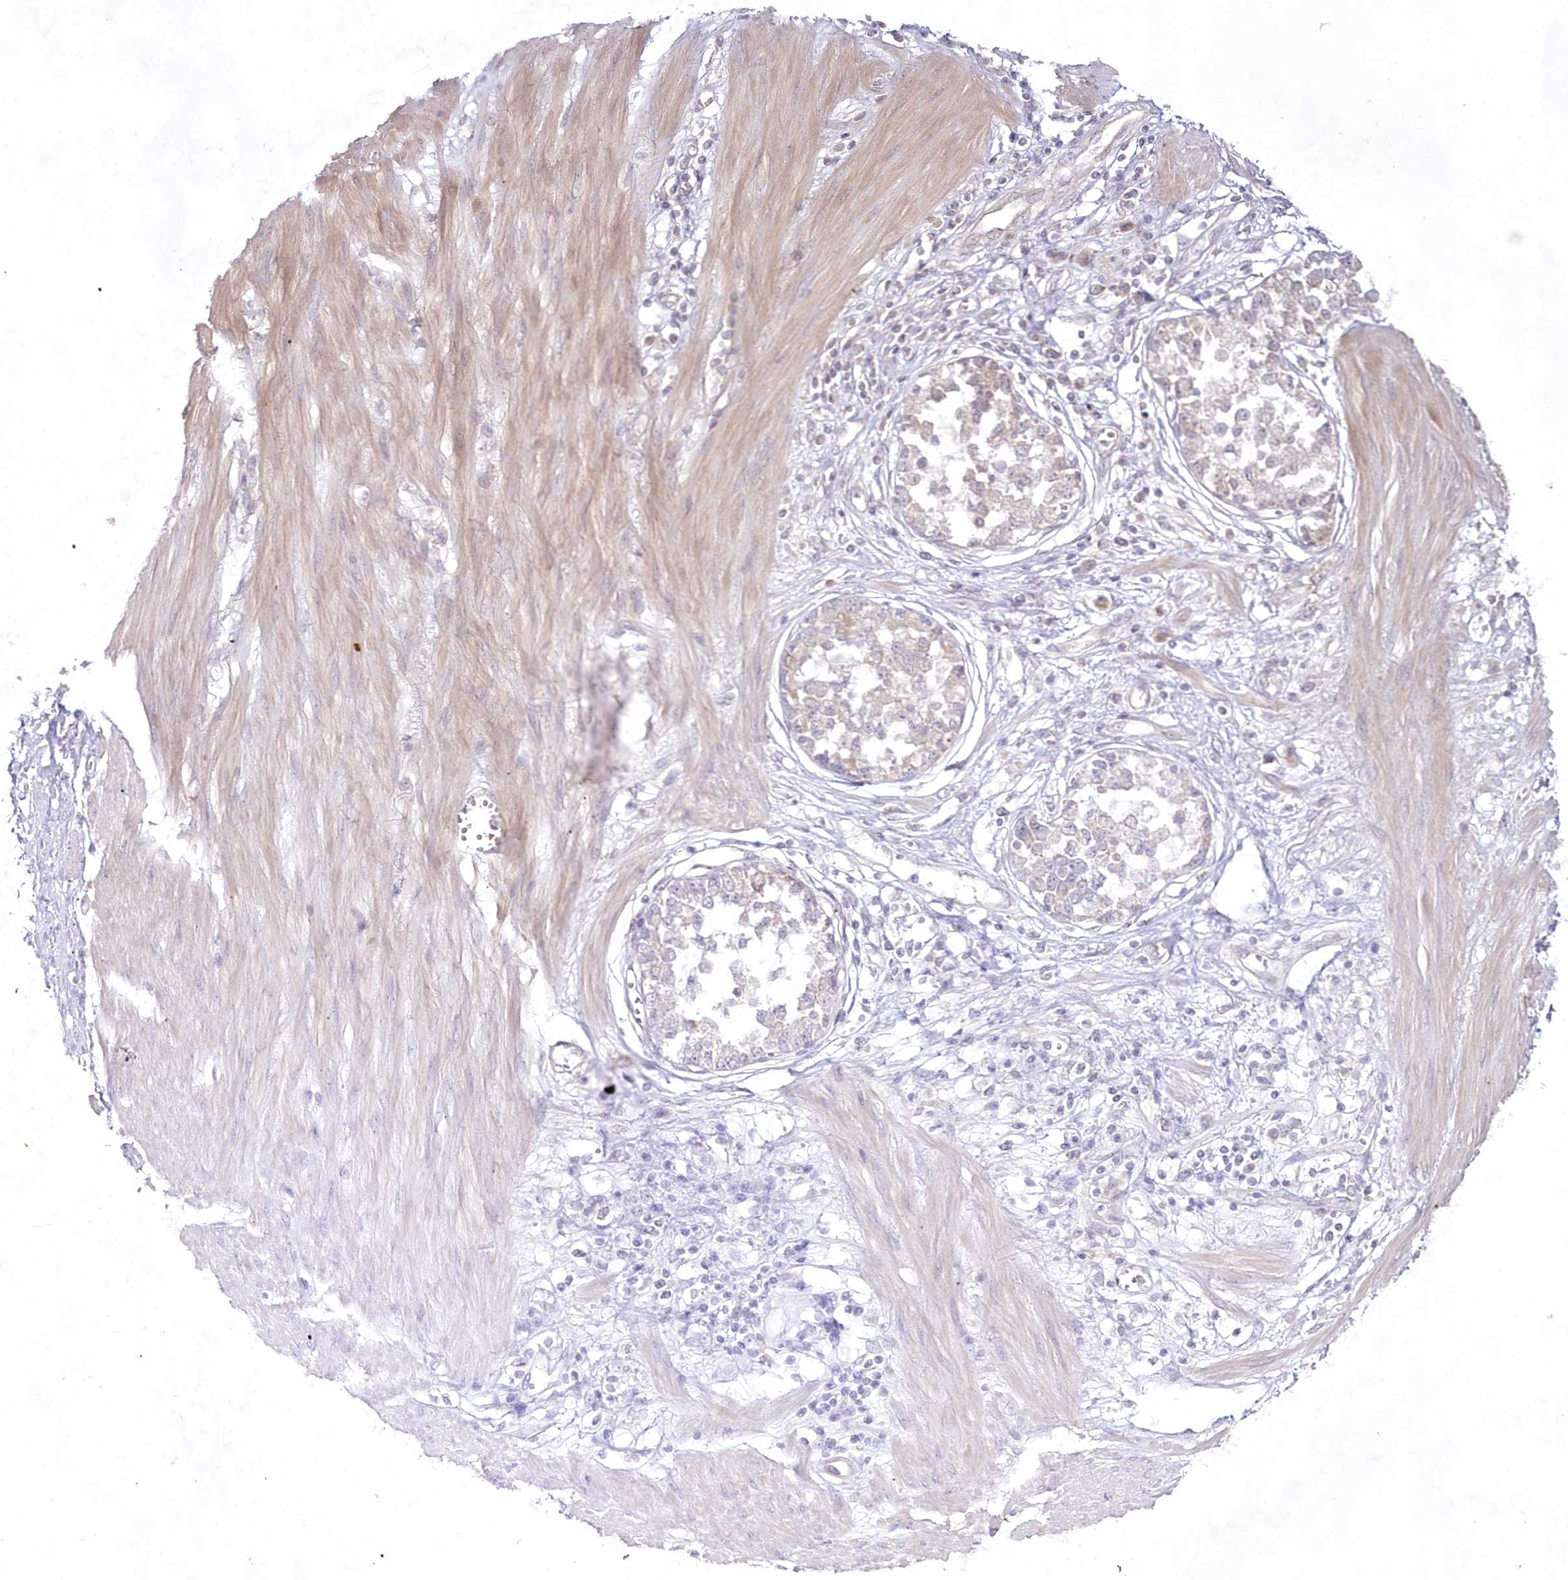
{"staining": {"intensity": "weak", "quantity": "<25%", "location": "cytoplasmic/membranous"}, "tissue": "stomach cancer", "cell_type": "Tumor cells", "image_type": "cancer", "snomed": [{"axis": "morphology", "description": "Adenocarcinoma, NOS"}, {"axis": "topography", "description": "Stomach"}], "caption": "Photomicrograph shows no protein expression in tumor cells of stomach adenocarcinoma tissue.", "gene": "IMPA1", "patient": {"sex": "female", "age": 76}}